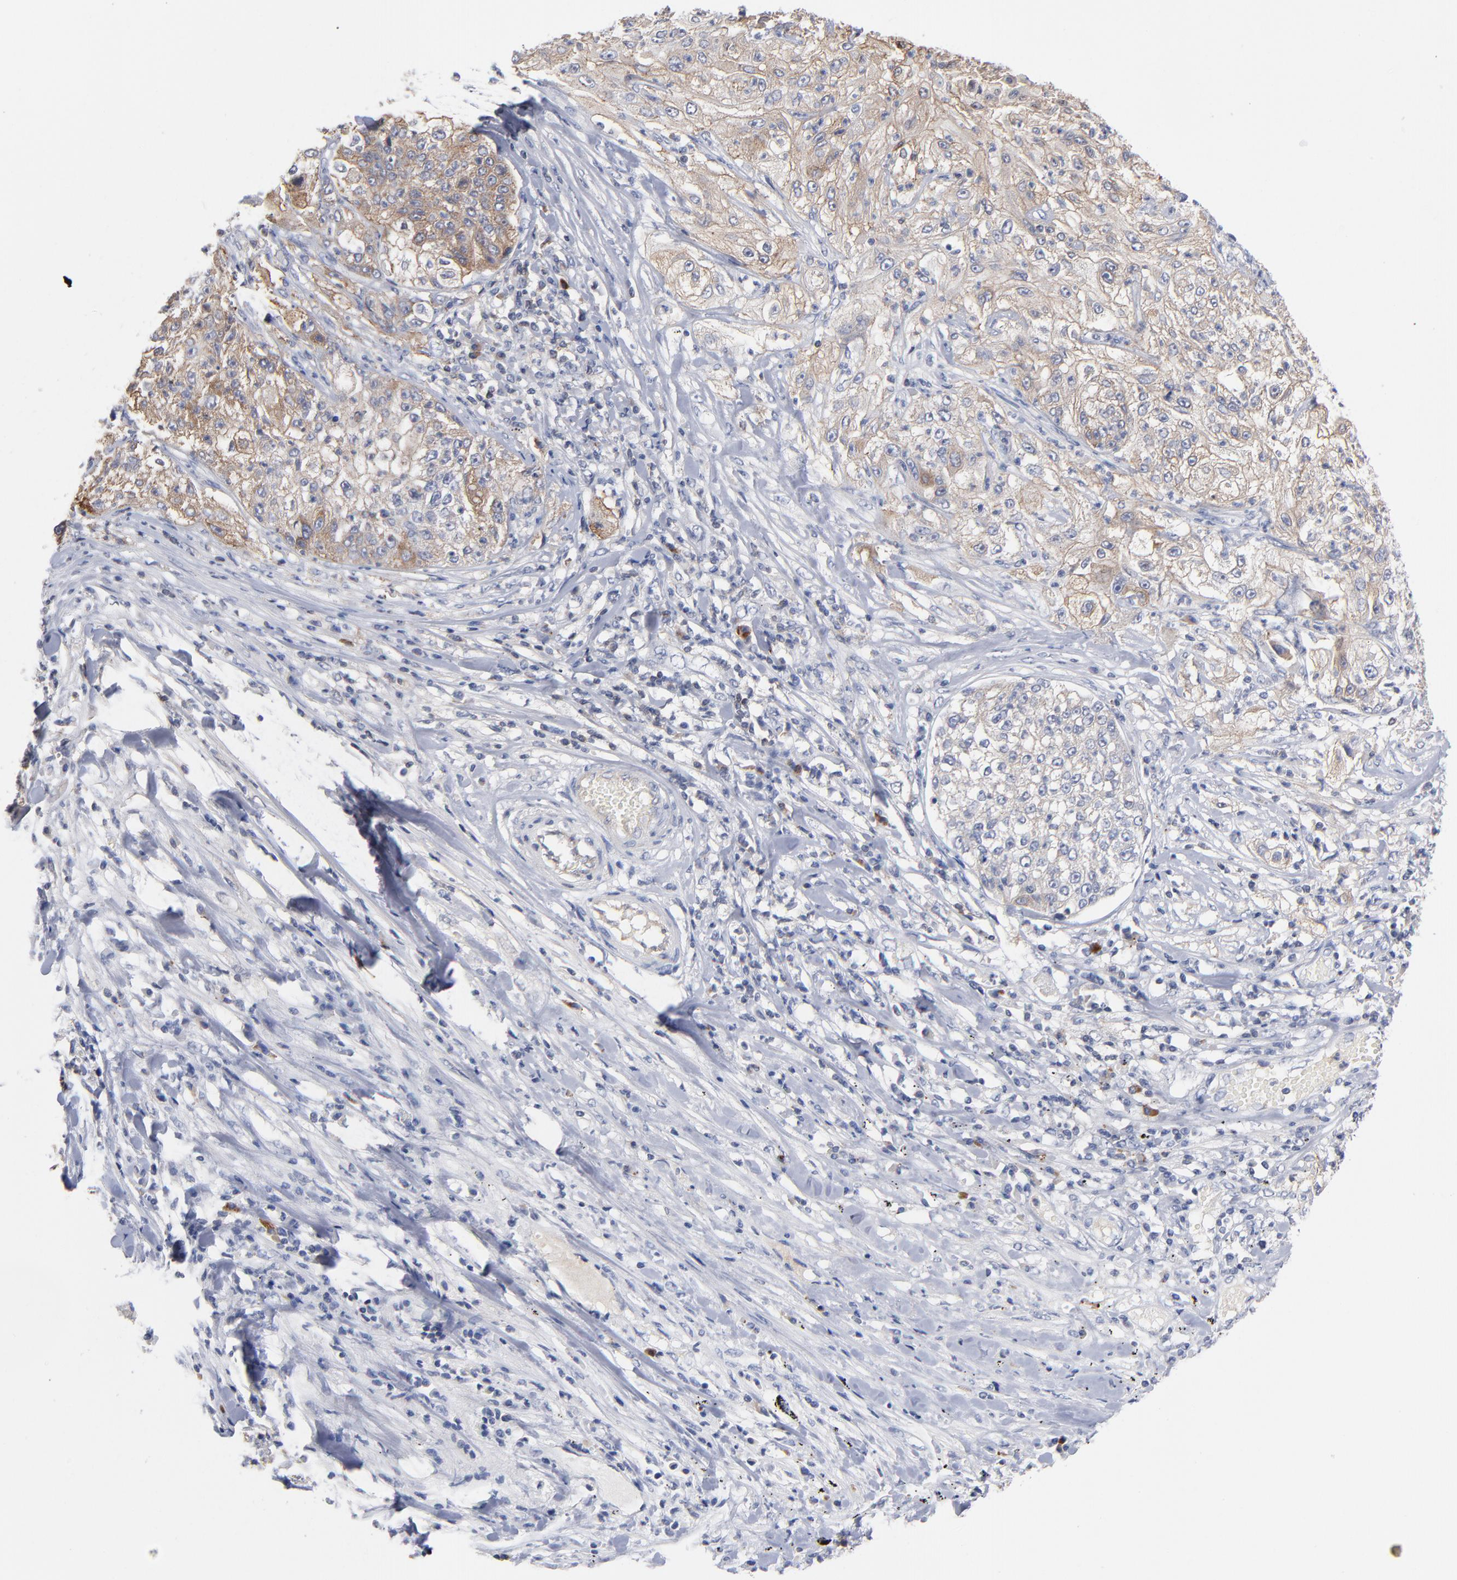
{"staining": {"intensity": "moderate", "quantity": "25%-75%", "location": "cytoplasmic/membranous"}, "tissue": "lung cancer", "cell_type": "Tumor cells", "image_type": "cancer", "snomed": [{"axis": "morphology", "description": "Inflammation, NOS"}, {"axis": "morphology", "description": "Squamous cell carcinoma, NOS"}, {"axis": "topography", "description": "Lymph node"}, {"axis": "topography", "description": "Soft tissue"}, {"axis": "topography", "description": "Lung"}], "caption": "Immunohistochemical staining of squamous cell carcinoma (lung) shows moderate cytoplasmic/membranous protein positivity in approximately 25%-75% of tumor cells.", "gene": "PDLIM2", "patient": {"sex": "male", "age": 66}}